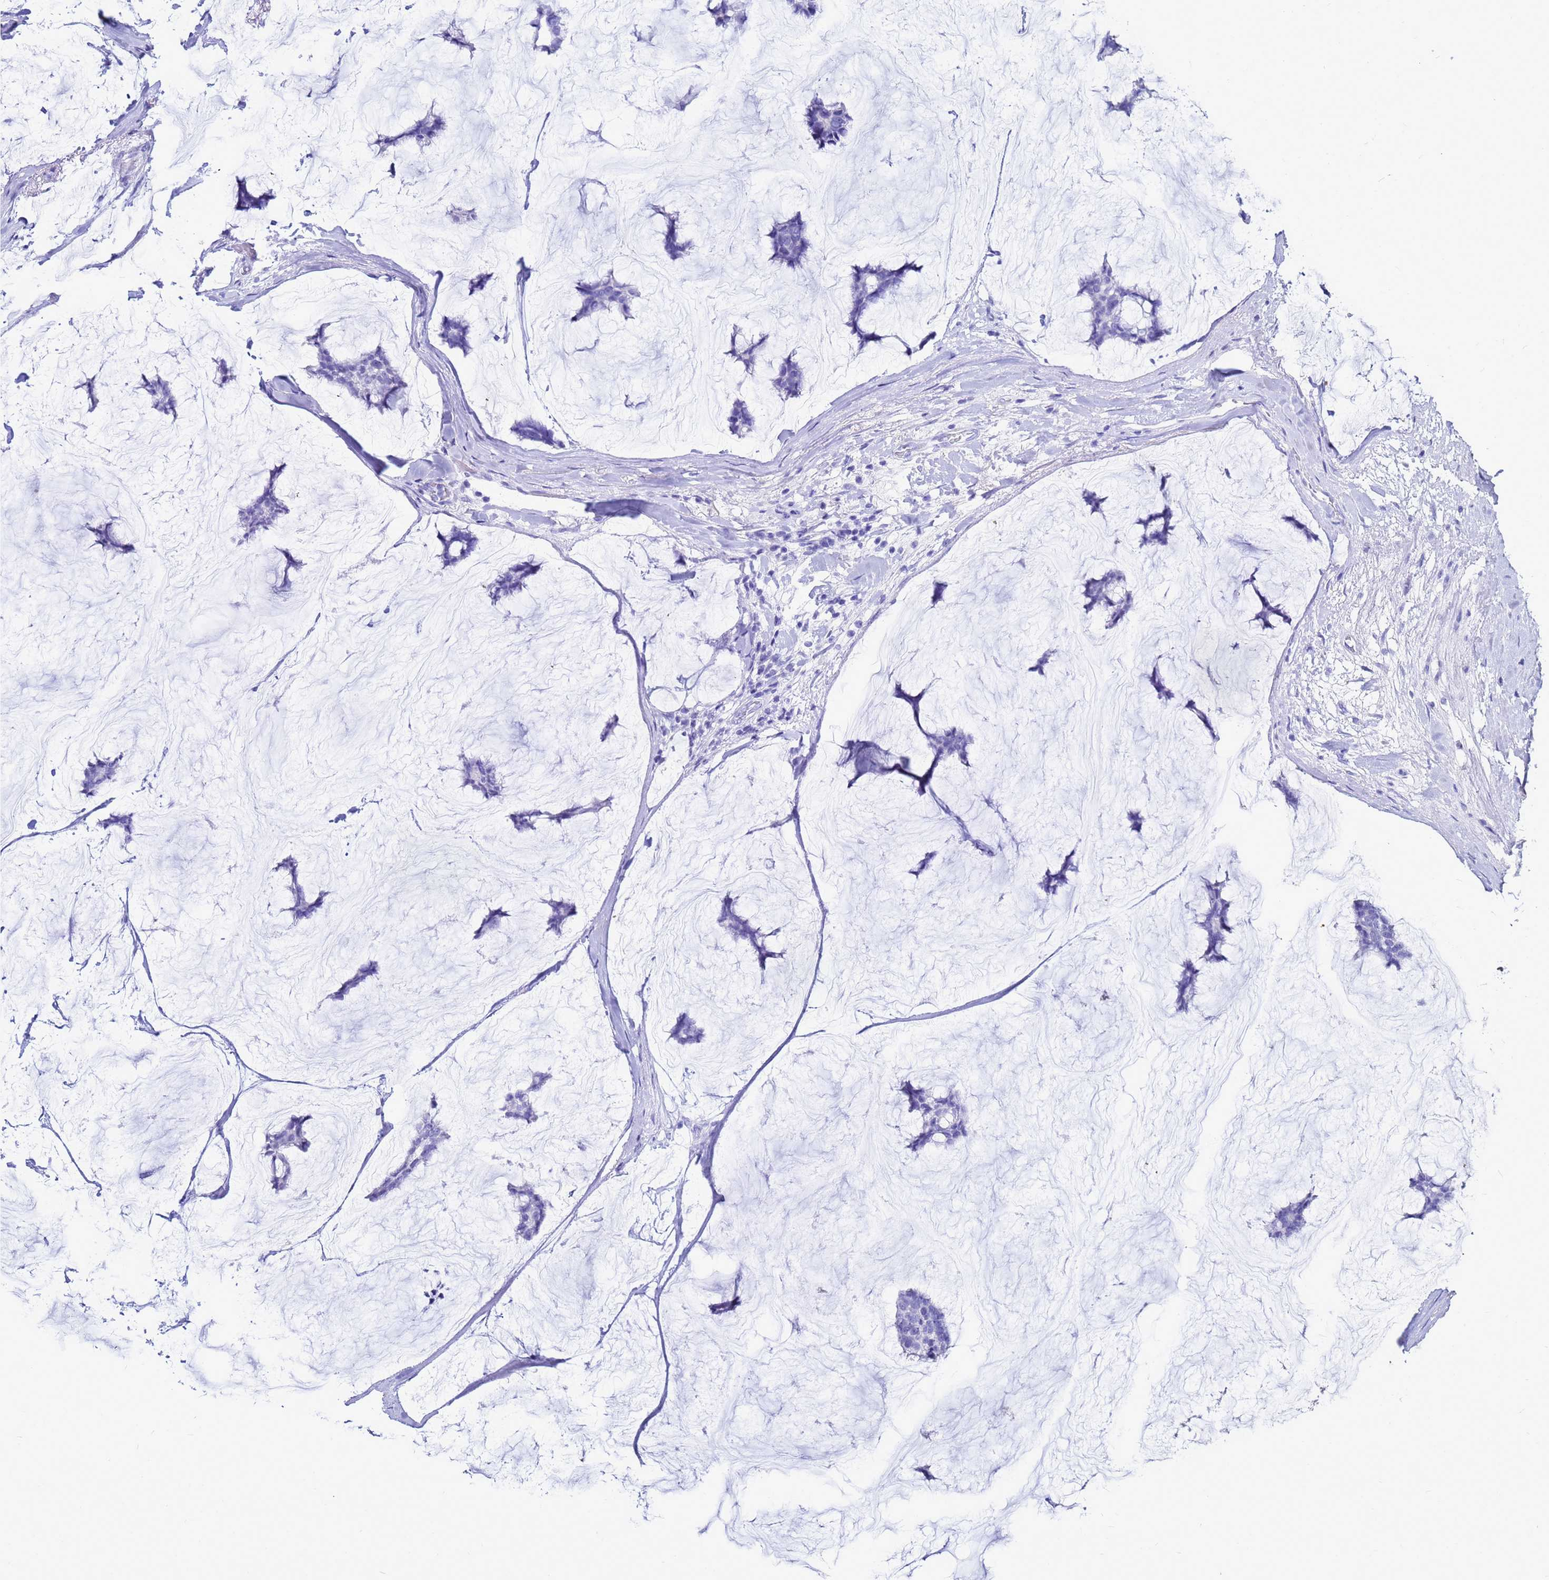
{"staining": {"intensity": "negative", "quantity": "none", "location": "none"}, "tissue": "breast cancer", "cell_type": "Tumor cells", "image_type": "cancer", "snomed": [{"axis": "morphology", "description": "Duct carcinoma"}, {"axis": "topography", "description": "Breast"}], "caption": "DAB (3,3'-diaminobenzidine) immunohistochemical staining of invasive ductal carcinoma (breast) reveals no significant expression in tumor cells.", "gene": "CKB", "patient": {"sex": "female", "age": 93}}